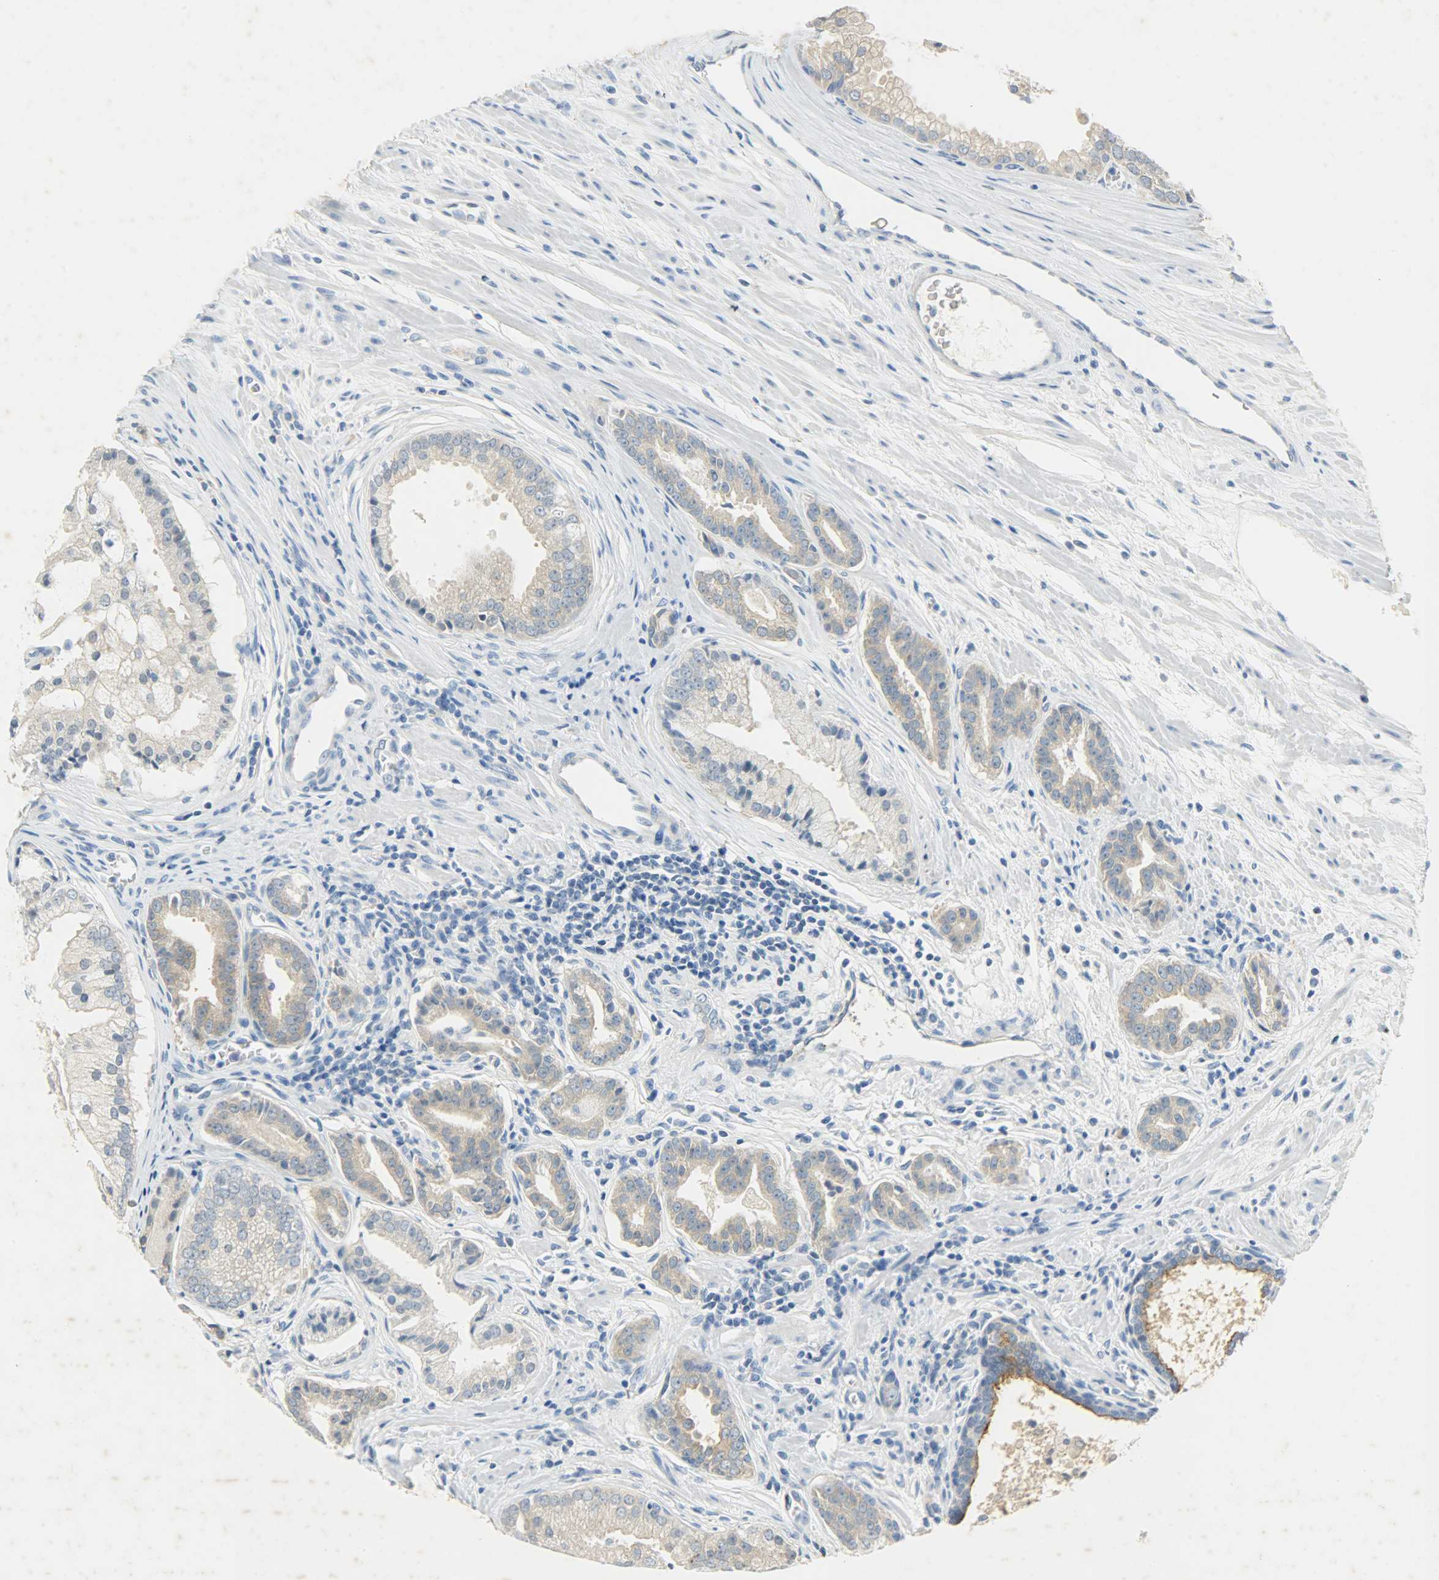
{"staining": {"intensity": "moderate", "quantity": ">75%", "location": "cytoplasmic/membranous"}, "tissue": "prostate cancer", "cell_type": "Tumor cells", "image_type": "cancer", "snomed": [{"axis": "morphology", "description": "Adenocarcinoma, High grade"}, {"axis": "topography", "description": "Prostate"}], "caption": "A histopathology image of human high-grade adenocarcinoma (prostate) stained for a protein displays moderate cytoplasmic/membranous brown staining in tumor cells.", "gene": "PROM1", "patient": {"sex": "male", "age": 67}}